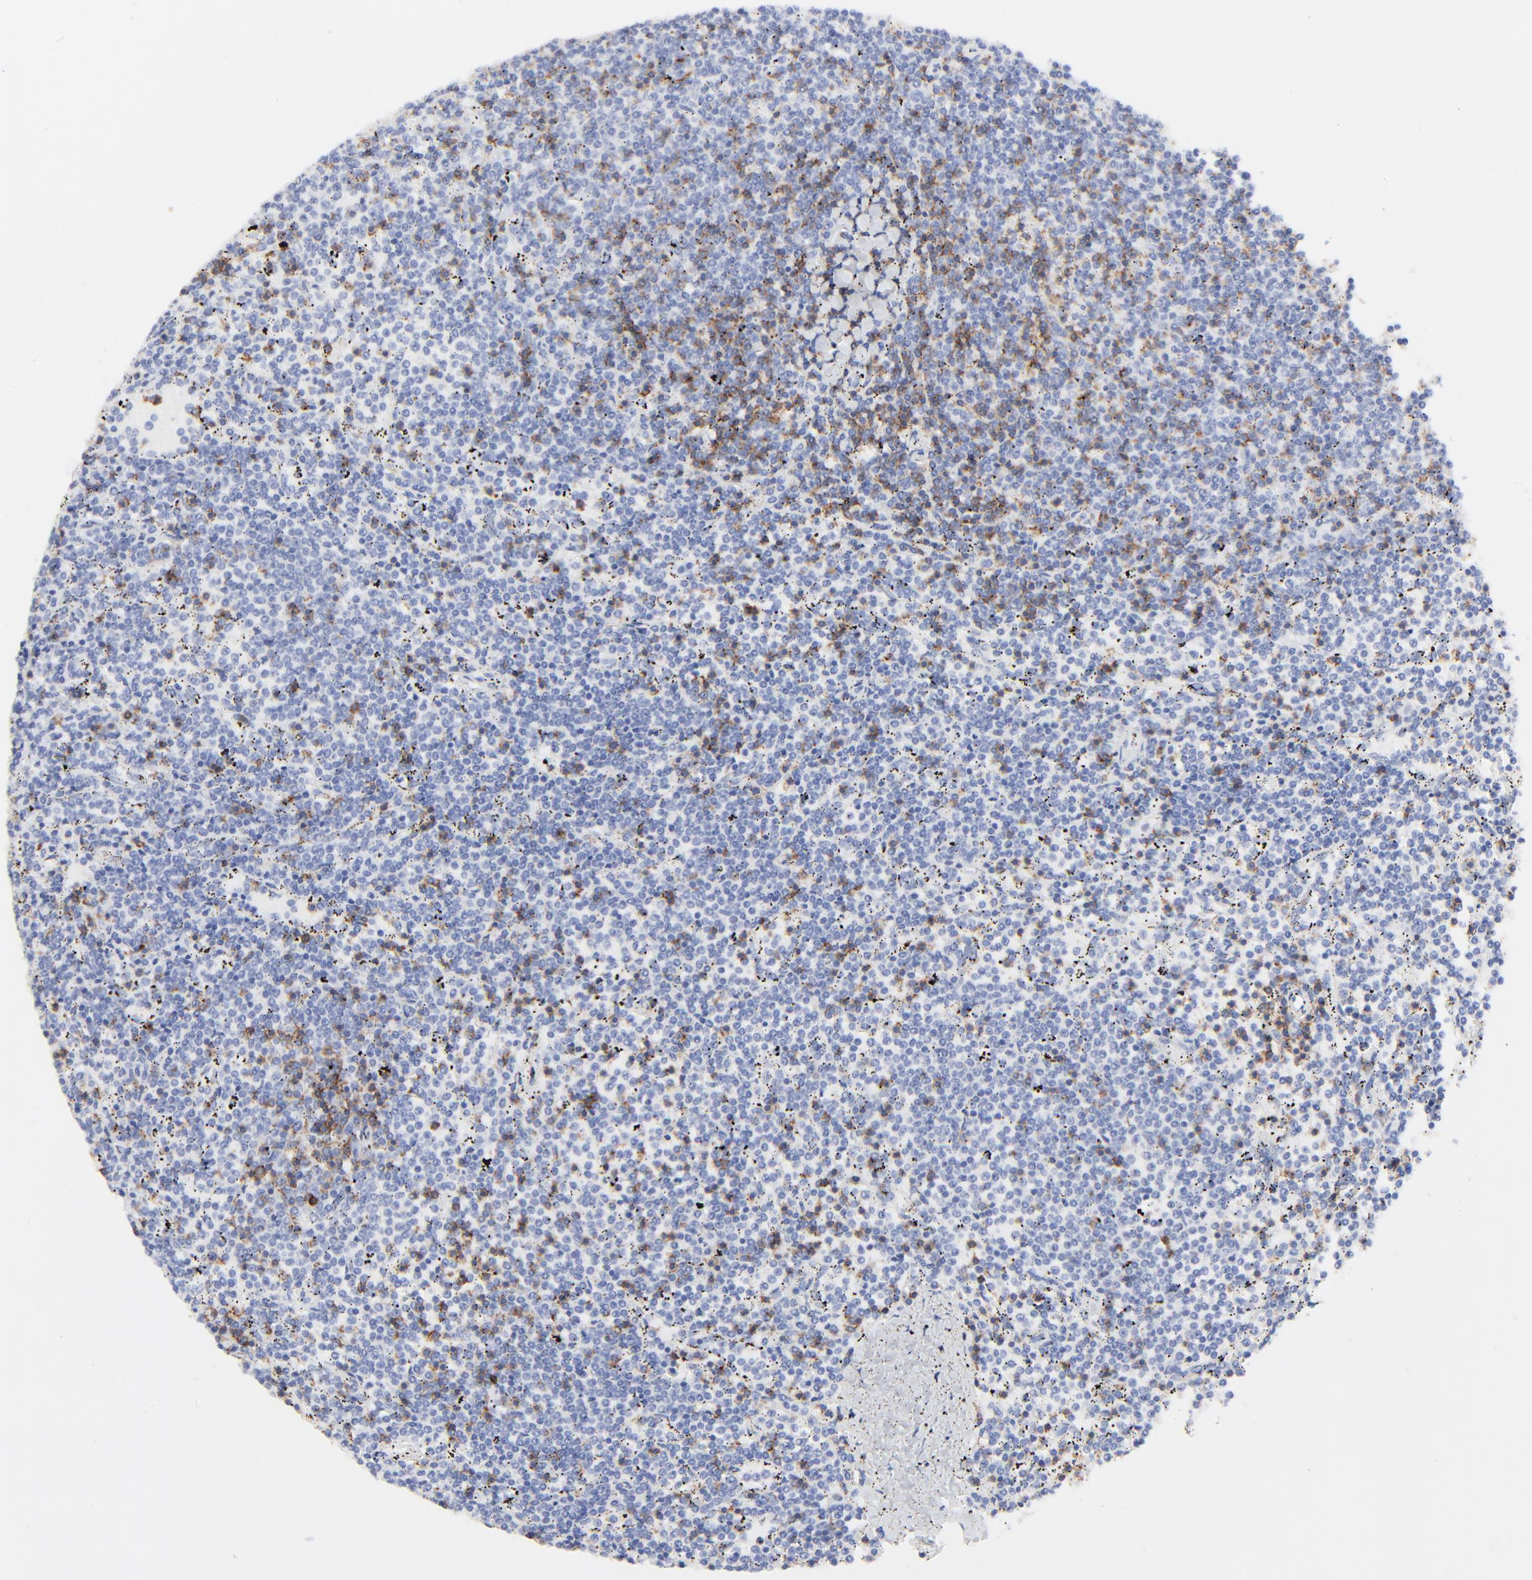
{"staining": {"intensity": "negative", "quantity": "none", "location": "none"}, "tissue": "lymphoma", "cell_type": "Tumor cells", "image_type": "cancer", "snomed": [{"axis": "morphology", "description": "Malignant lymphoma, non-Hodgkin's type, Low grade"}, {"axis": "topography", "description": "Spleen"}], "caption": "High power microscopy micrograph of an IHC image of malignant lymphoma, non-Hodgkin's type (low-grade), revealing no significant expression in tumor cells.", "gene": "LCK", "patient": {"sex": "female", "age": 50}}